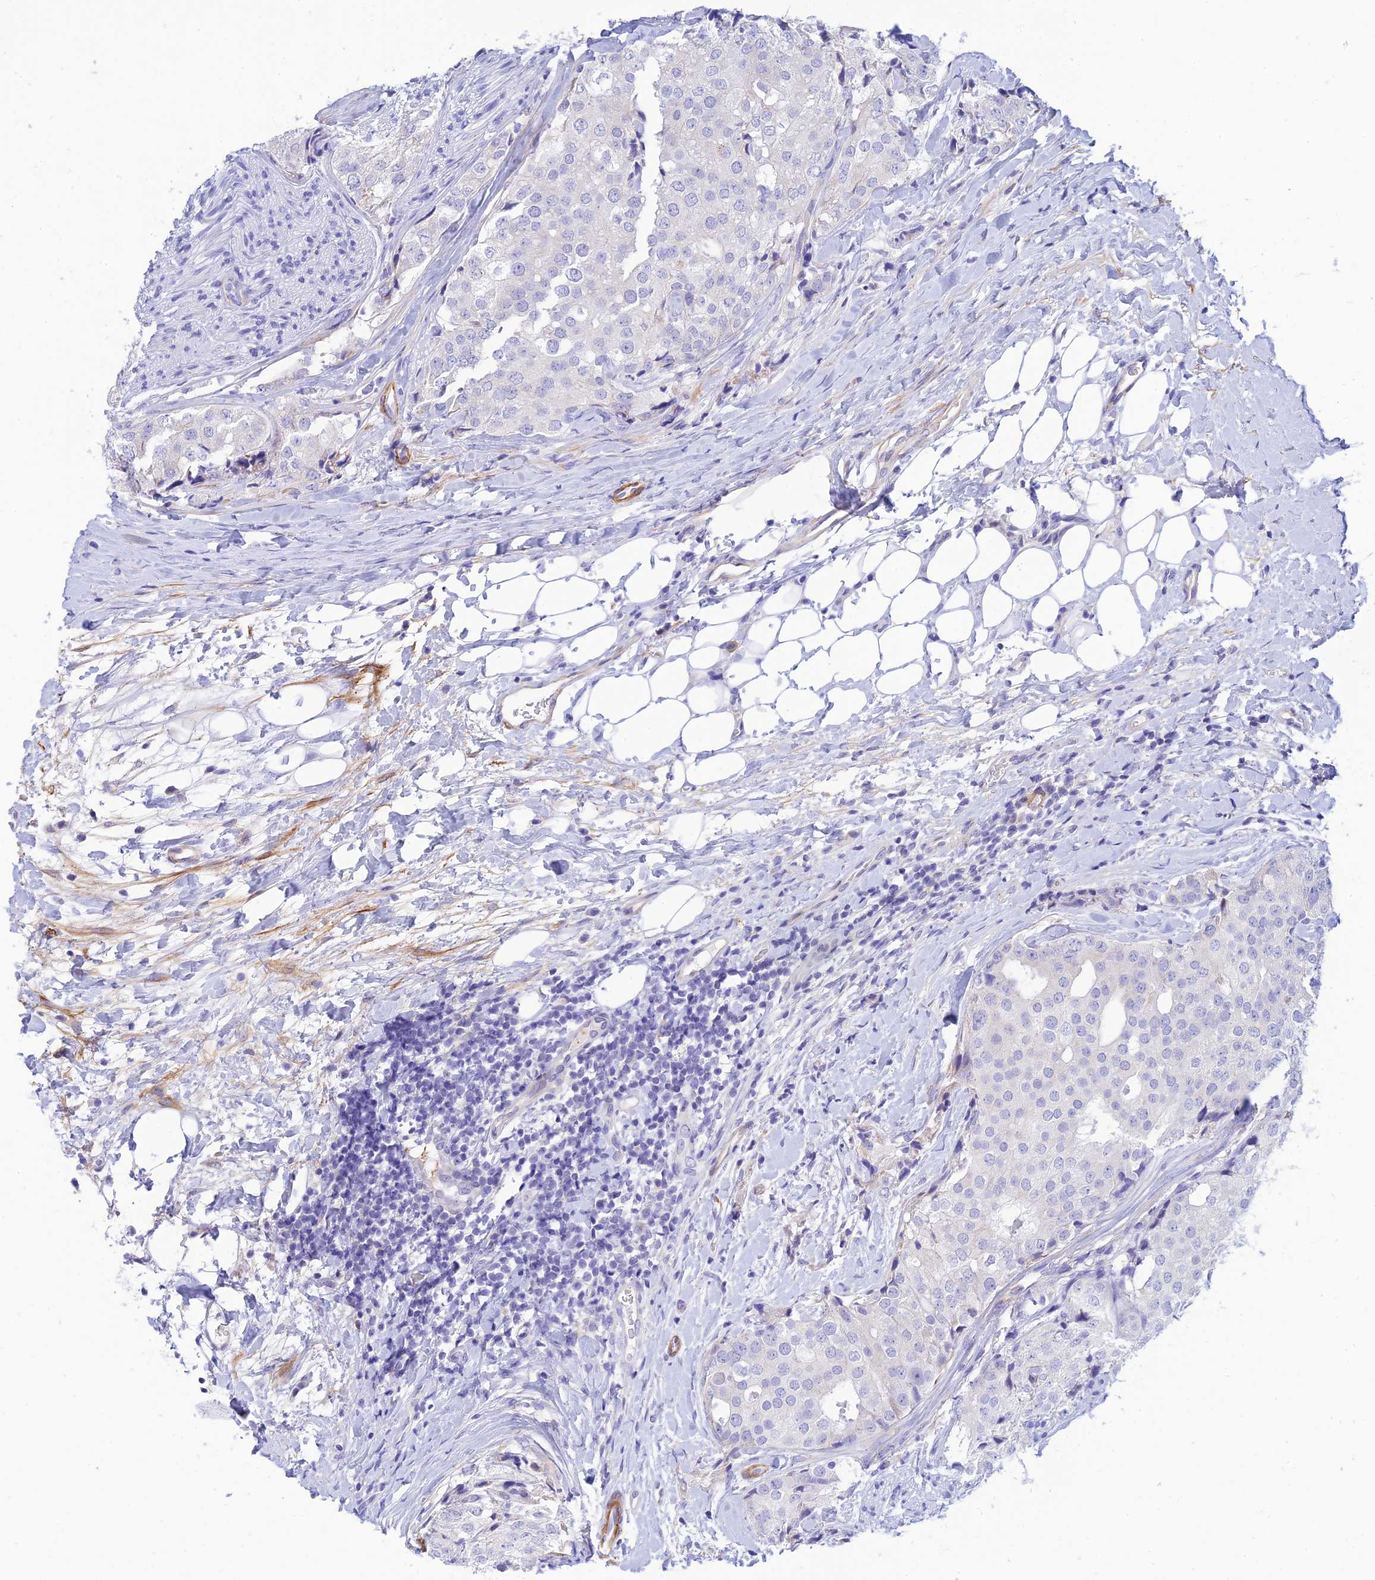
{"staining": {"intensity": "negative", "quantity": "none", "location": "none"}, "tissue": "prostate cancer", "cell_type": "Tumor cells", "image_type": "cancer", "snomed": [{"axis": "morphology", "description": "Adenocarcinoma, High grade"}, {"axis": "topography", "description": "Prostate"}], "caption": "This histopathology image is of prostate cancer stained with immunohistochemistry to label a protein in brown with the nuclei are counter-stained blue. There is no positivity in tumor cells. (Stains: DAB immunohistochemistry (IHC) with hematoxylin counter stain, Microscopy: brightfield microscopy at high magnification).", "gene": "ZDHHC16", "patient": {"sex": "male", "age": 49}}